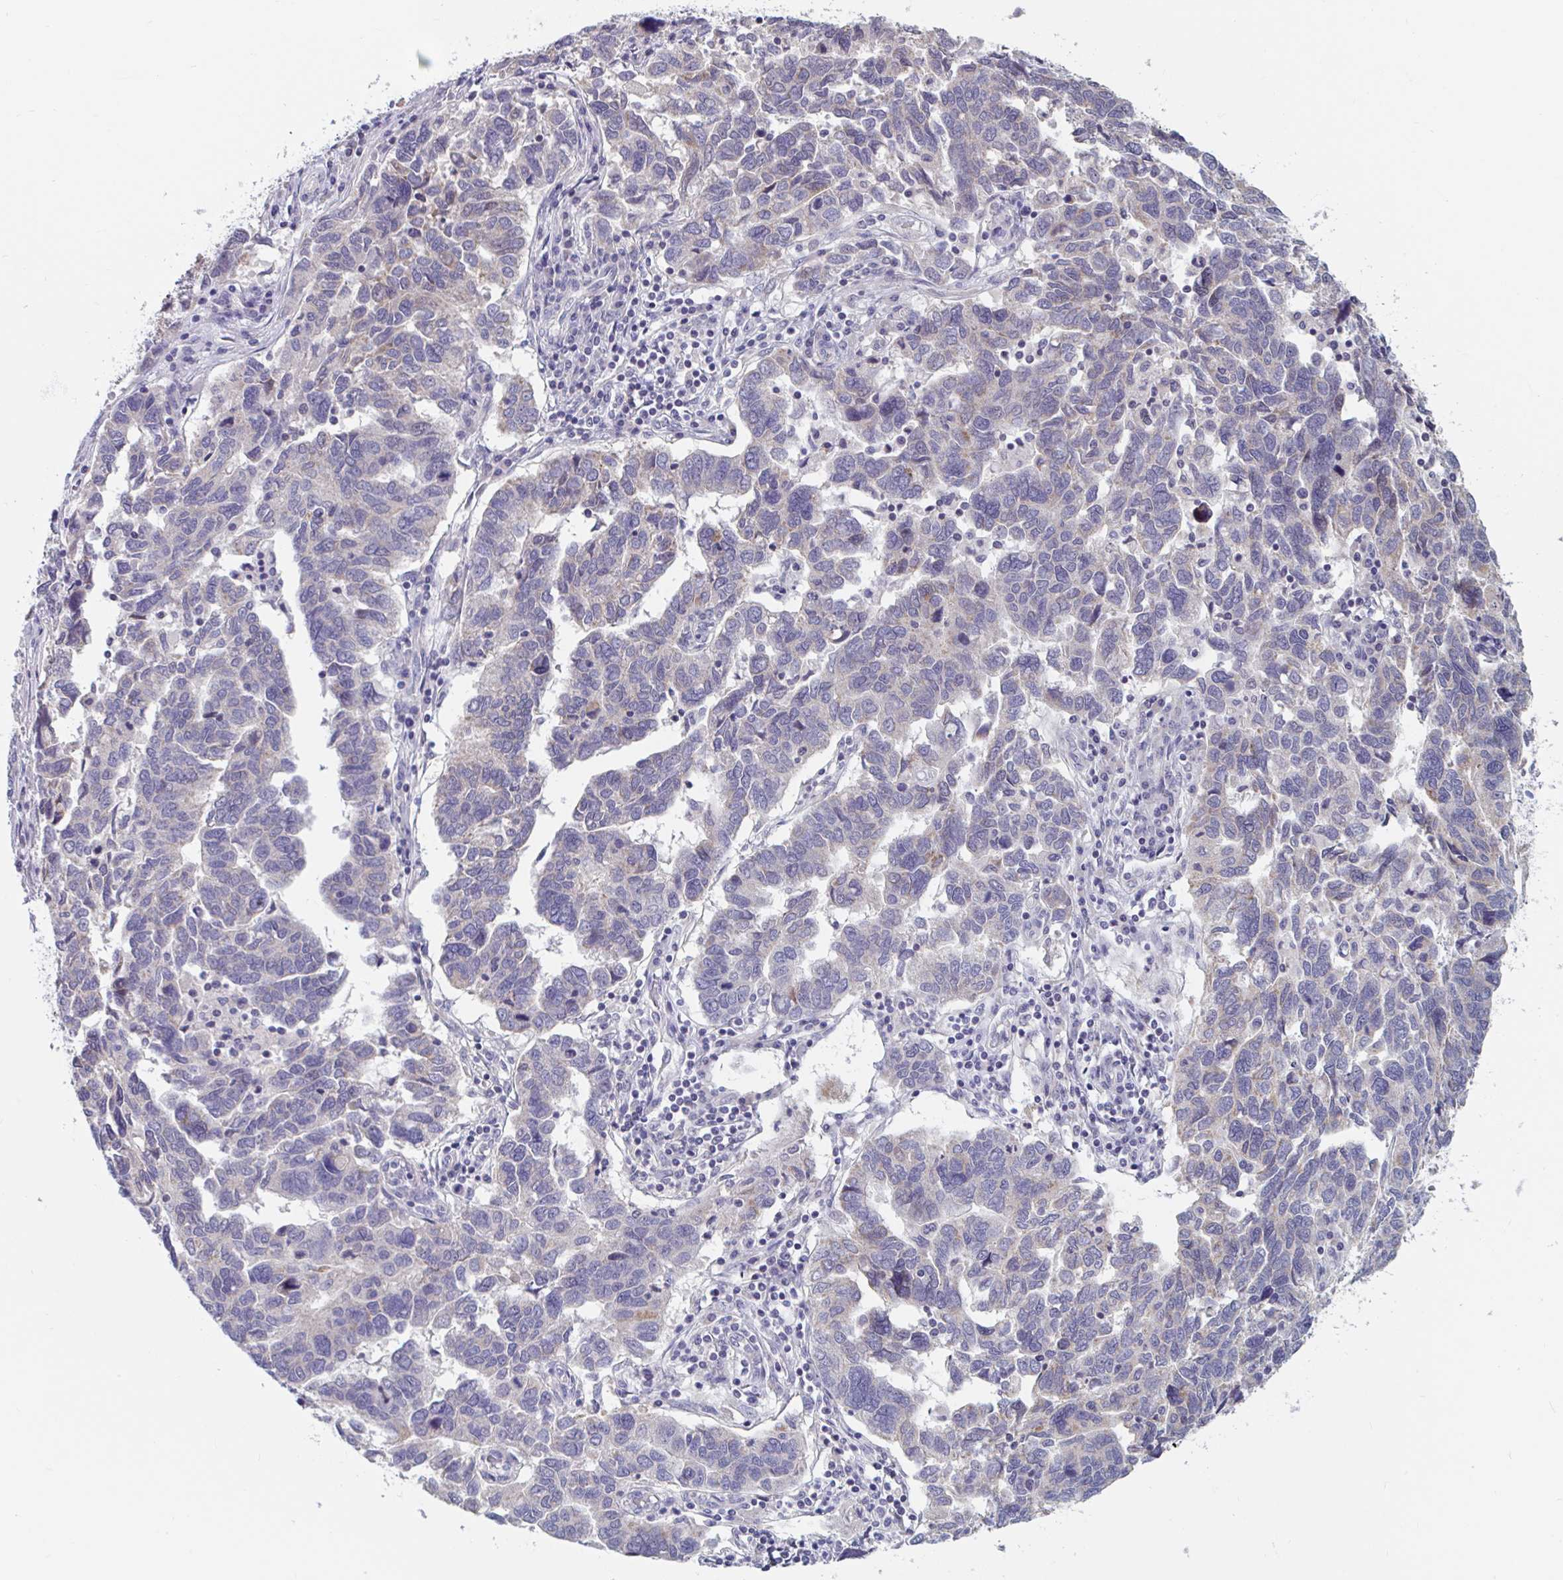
{"staining": {"intensity": "negative", "quantity": "none", "location": "none"}, "tissue": "ovarian cancer", "cell_type": "Tumor cells", "image_type": "cancer", "snomed": [{"axis": "morphology", "description": "Cystadenocarcinoma, serous, NOS"}, {"axis": "topography", "description": "Ovary"}], "caption": "Ovarian cancer was stained to show a protein in brown. There is no significant expression in tumor cells.", "gene": "UNKL", "patient": {"sex": "female", "age": 64}}